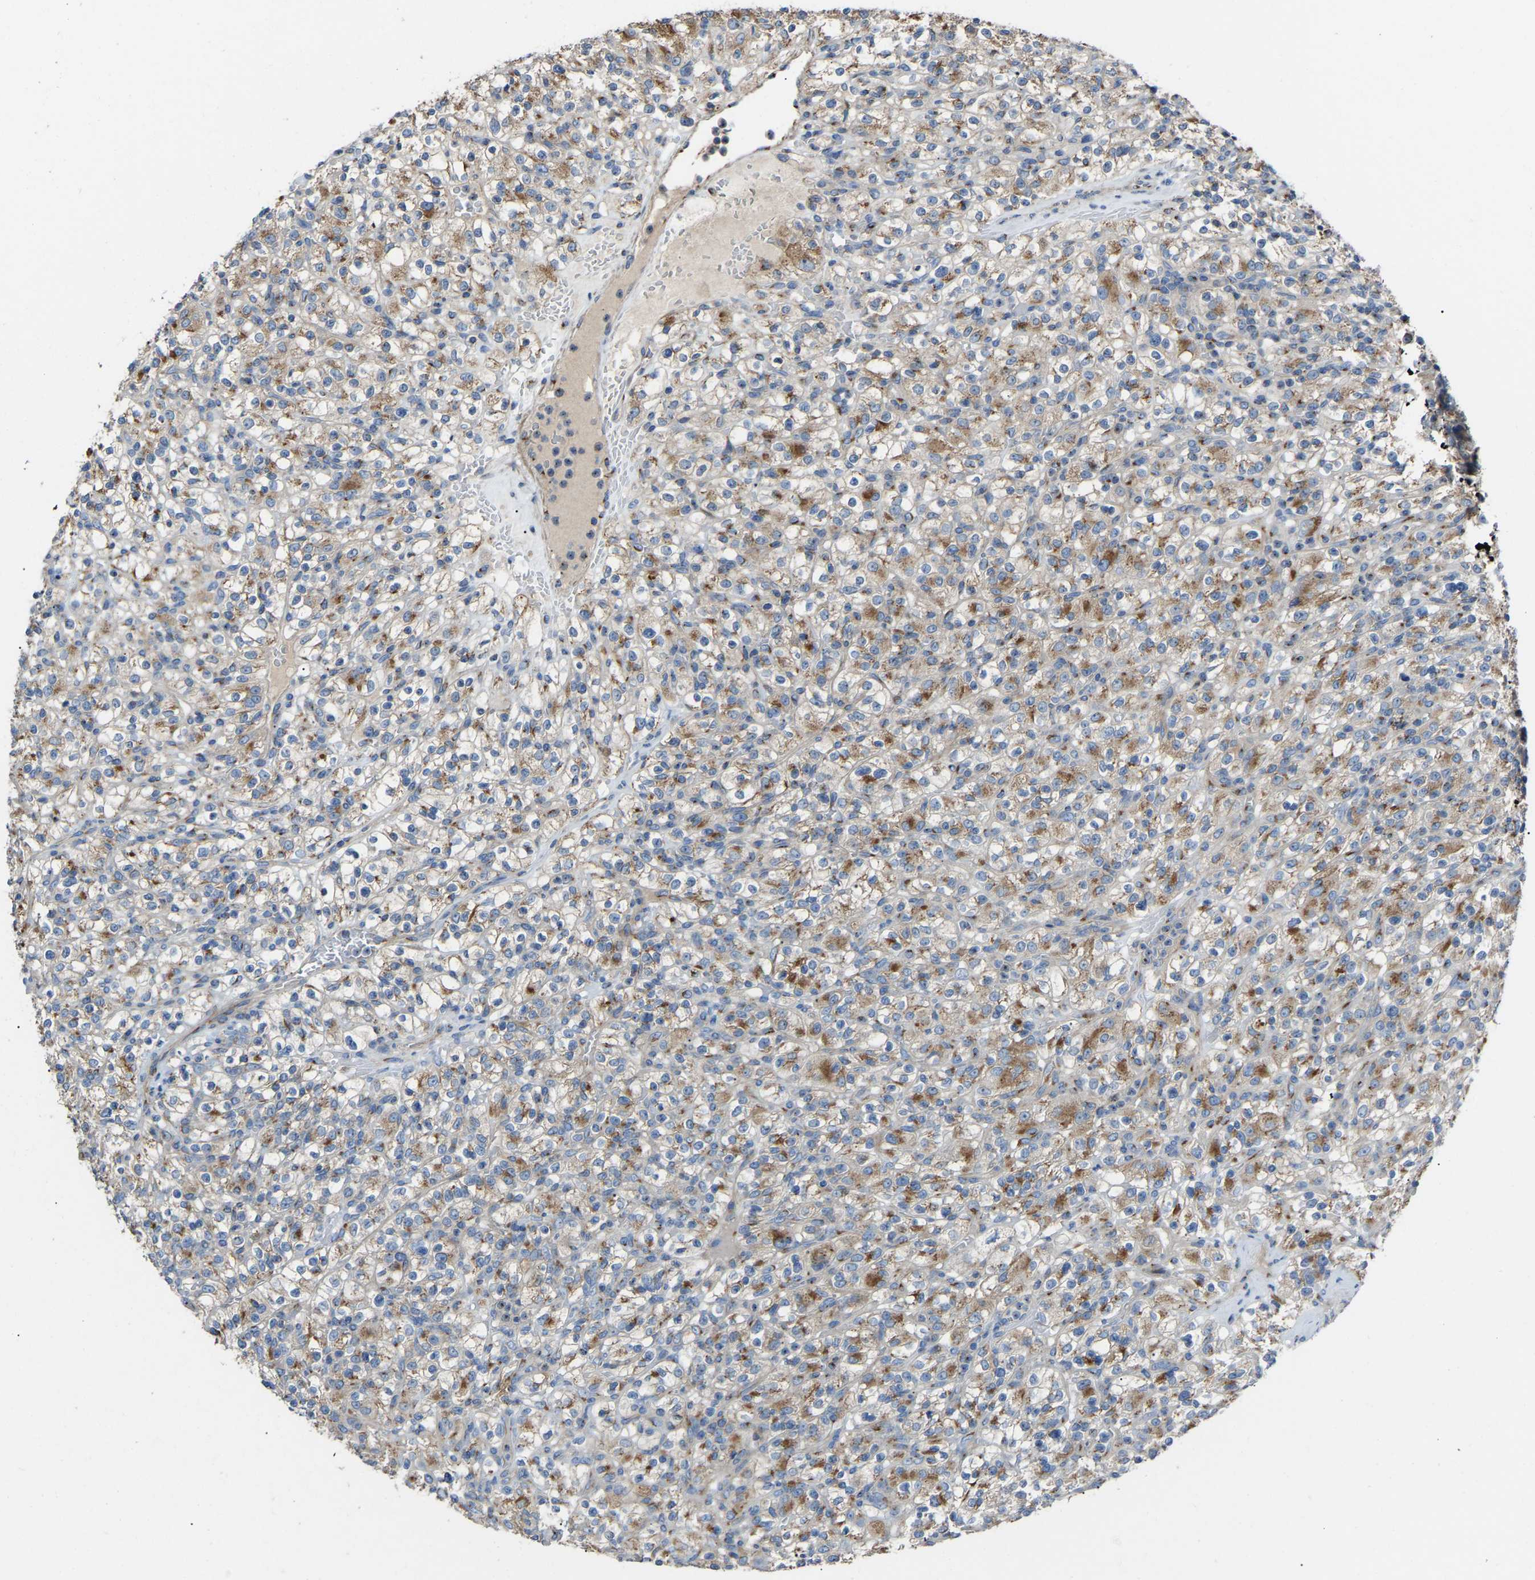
{"staining": {"intensity": "moderate", "quantity": ">75%", "location": "cytoplasmic/membranous"}, "tissue": "renal cancer", "cell_type": "Tumor cells", "image_type": "cancer", "snomed": [{"axis": "morphology", "description": "Normal tissue, NOS"}, {"axis": "morphology", "description": "Adenocarcinoma, NOS"}, {"axis": "topography", "description": "Kidney"}], "caption": "About >75% of tumor cells in renal cancer reveal moderate cytoplasmic/membranous protein staining as visualized by brown immunohistochemical staining.", "gene": "CANT1", "patient": {"sex": "female", "age": 72}}